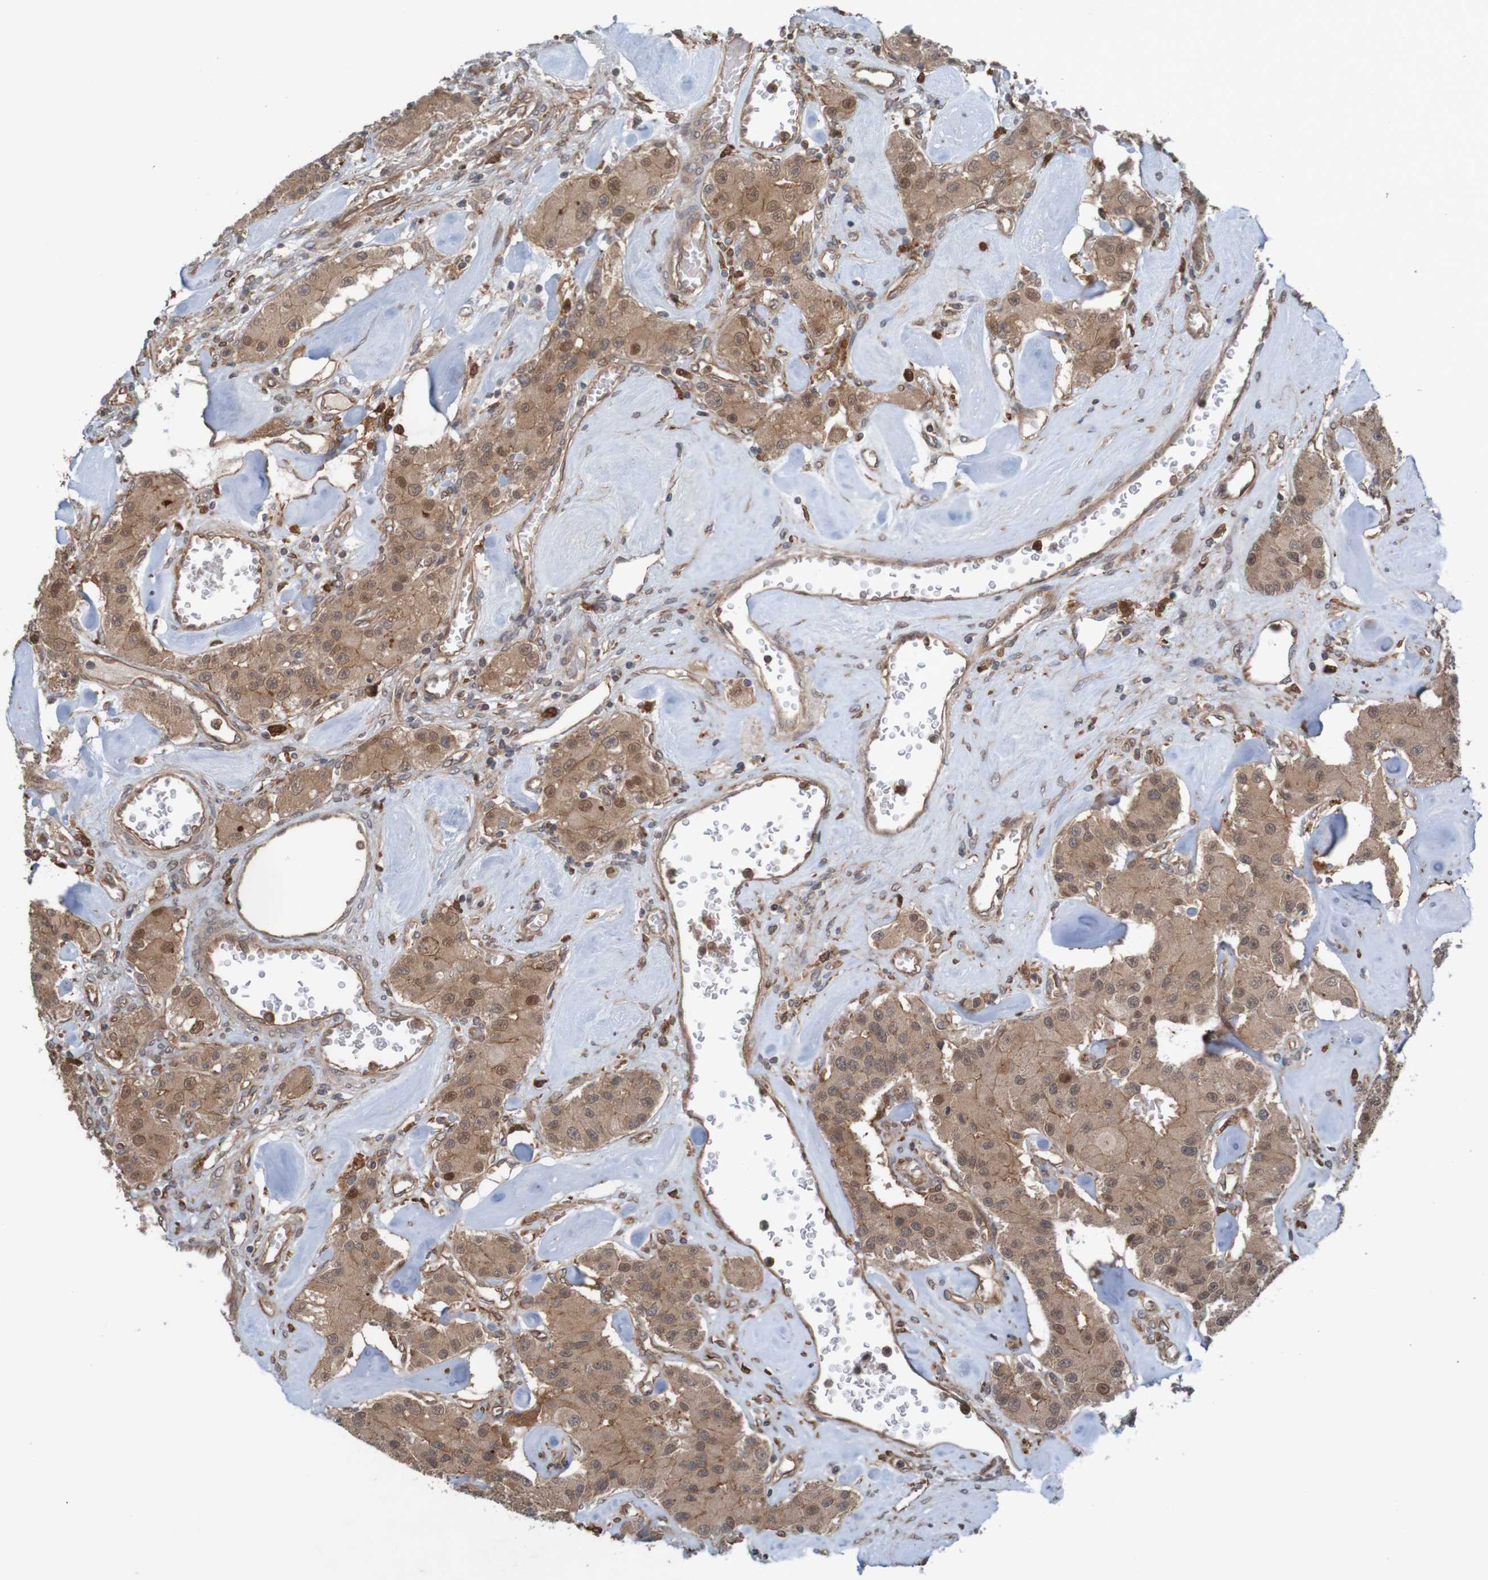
{"staining": {"intensity": "weak", "quantity": ">75%", "location": "cytoplasmic/membranous"}, "tissue": "carcinoid", "cell_type": "Tumor cells", "image_type": "cancer", "snomed": [{"axis": "morphology", "description": "Carcinoid, malignant, NOS"}, {"axis": "topography", "description": "Pancreas"}], "caption": "Carcinoid stained for a protein shows weak cytoplasmic/membranous positivity in tumor cells.", "gene": "ARHGEF11", "patient": {"sex": "male", "age": 41}}